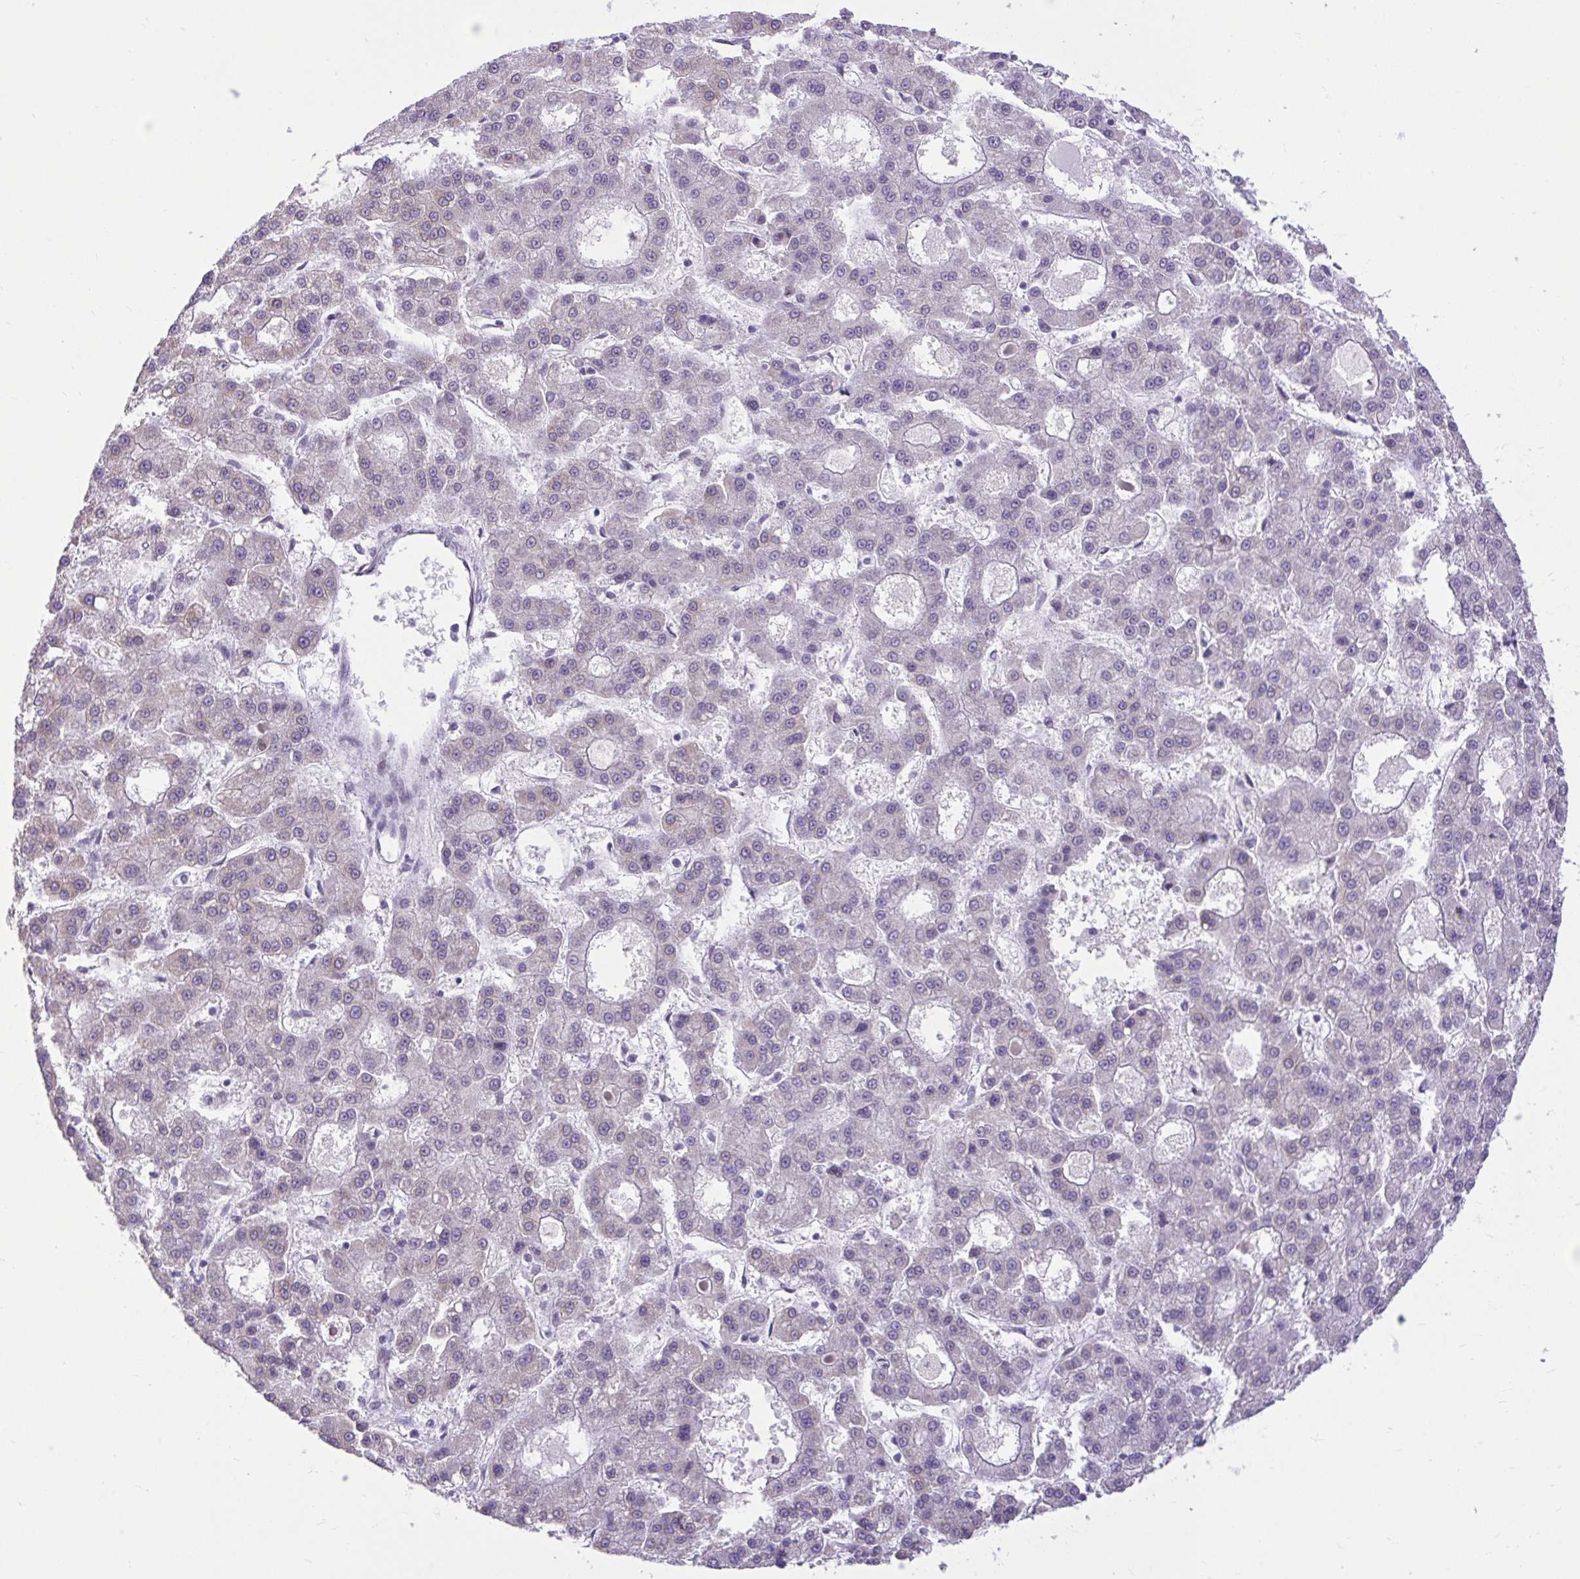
{"staining": {"intensity": "negative", "quantity": "none", "location": "none"}, "tissue": "liver cancer", "cell_type": "Tumor cells", "image_type": "cancer", "snomed": [{"axis": "morphology", "description": "Carcinoma, Hepatocellular, NOS"}, {"axis": "topography", "description": "Liver"}], "caption": "IHC of liver cancer (hepatocellular carcinoma) demonstrates no positivity in tumor cells.", "gene": "CEACAM18", "patient": {"sex": "male", "age": 70}}